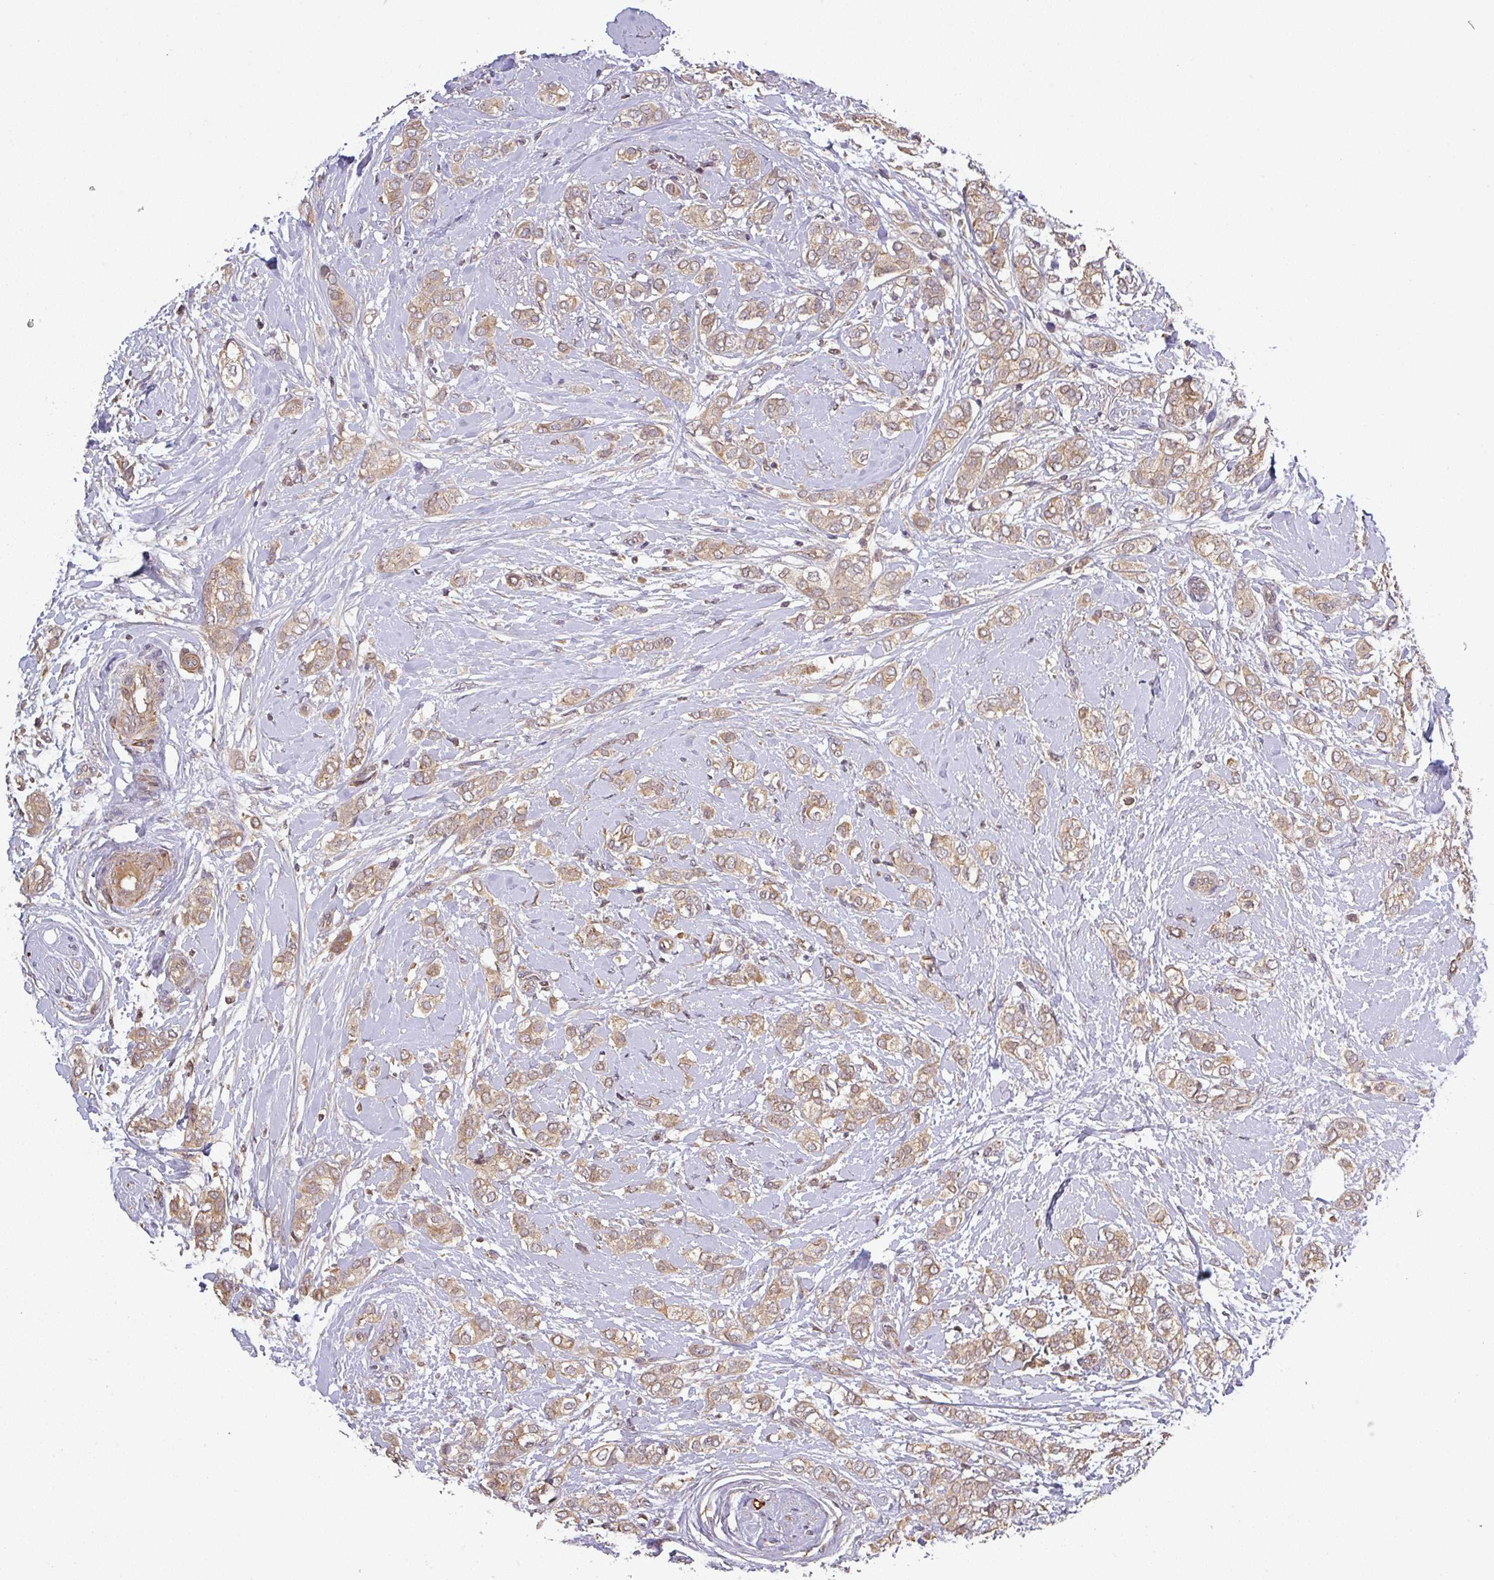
{"staining": {"intensity": "weak", "quantity": ">75%", "location": "cytoplasmic/membranous"}, "tissue": "breast cancer", "cell_type": "Tumor cells", "image_type": "cancer", "snomed": [{"axis": "morphology", "description": "Duct carcinoma"}, {"axis": "topography", "description": "Breast"}], "caption": "Brown immunohistochemical staining in breast cancer displays weak cytoplasmic/membranous staining in about >75% of tumor cells. Immunohistochemistry (ihc) stains the protein in brown and the nuclei are stained blue.", "gene": "CCDC121", "patient": {"sex": "female", "age": 73}}